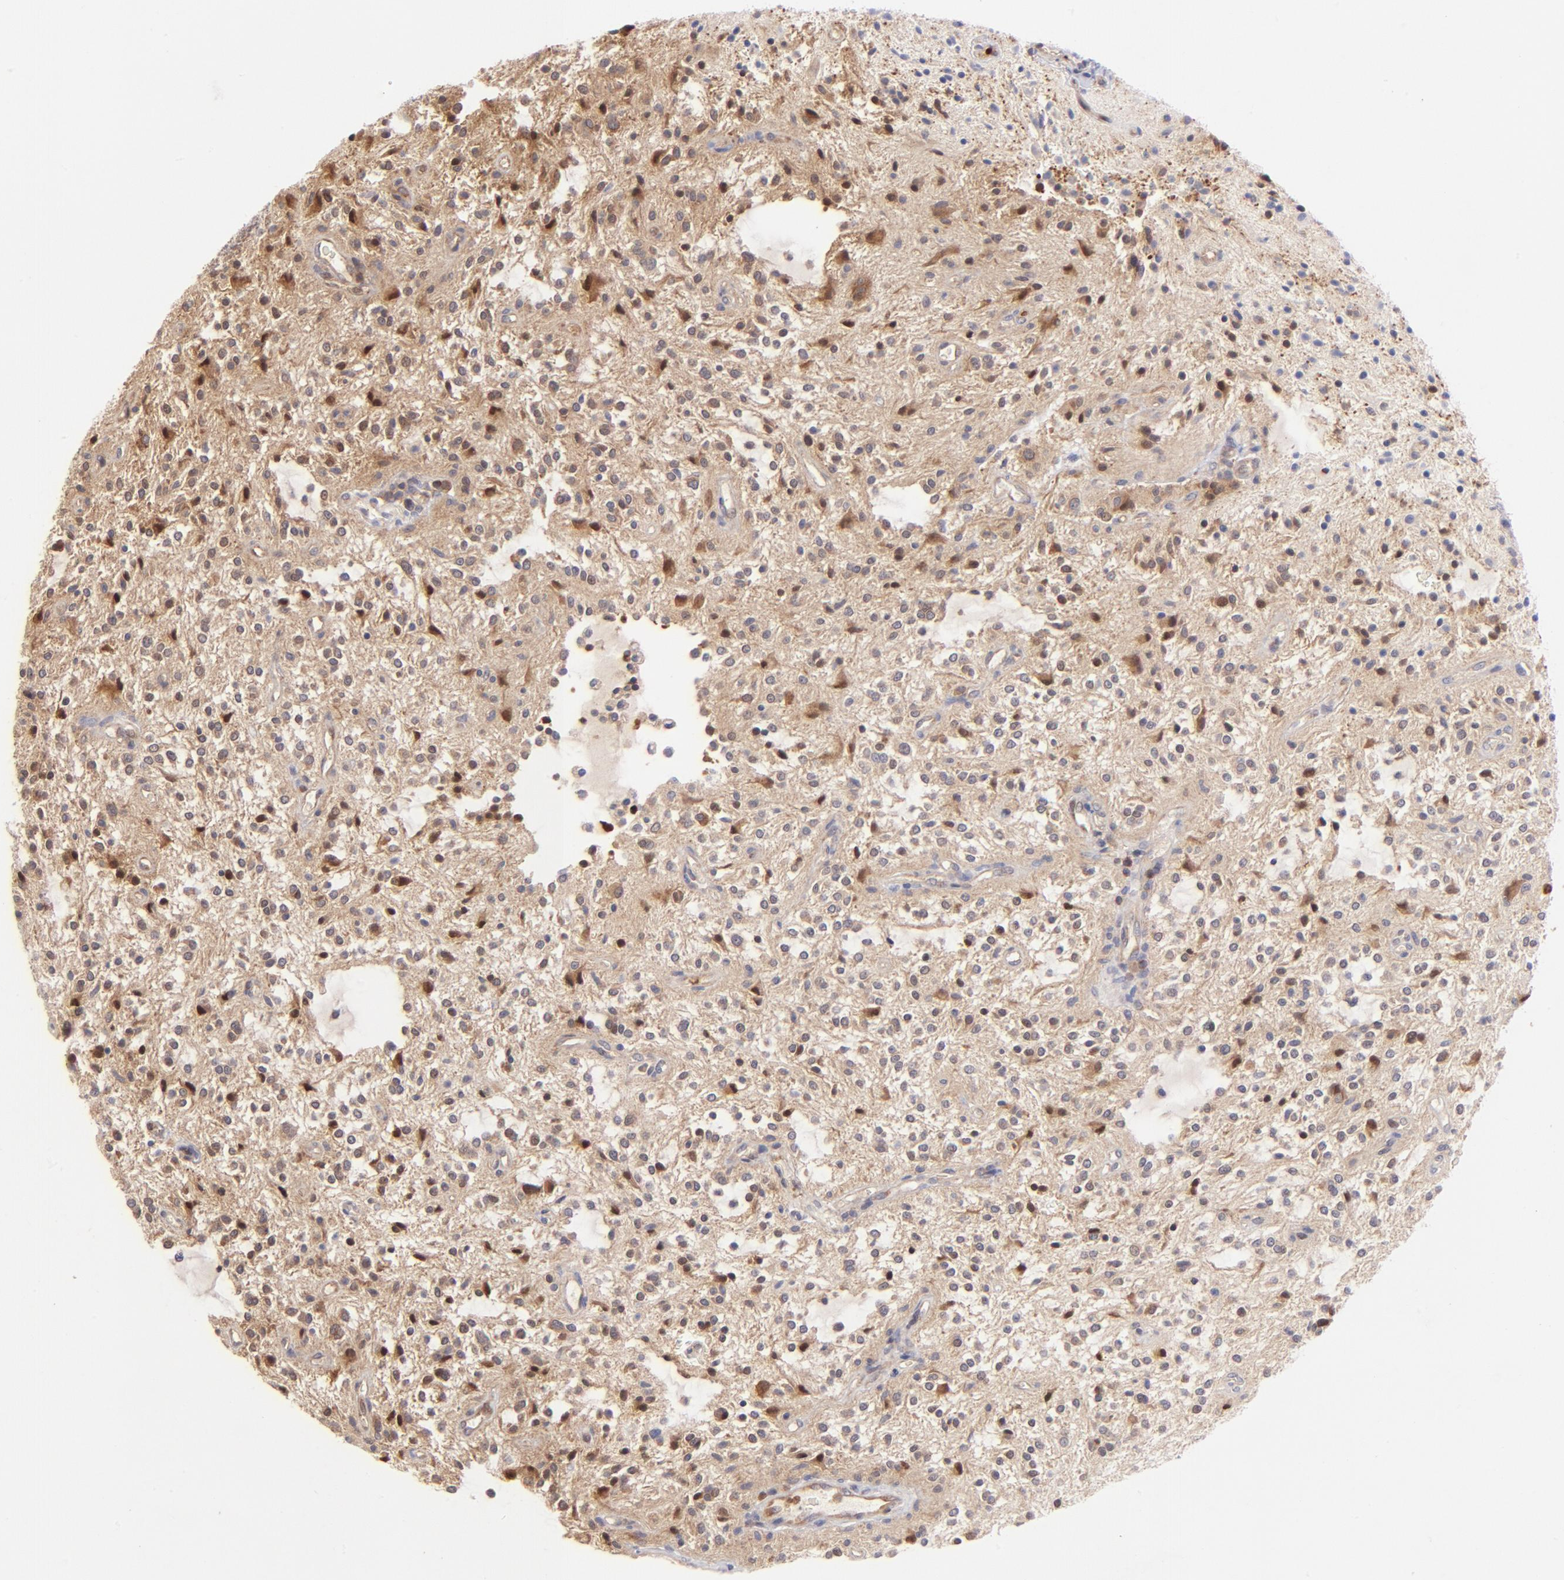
{"staining": {"intensity": "moderate", "quantity": "25%-75%", "location": "cytoplasmic/membranous,nuclear"}, "tissue": "glioma", "cell_type": "Tumor cells", "image_type": "cancer", "snomed": [{"axis": "morphology", "description": "Glioma, malignant, NOS"}, {"axis": "topography", "description": "Cerebellum"}], "caption": "A medium amount of moderate cytoplasmic/membranous and nuclear staining is appreciated in approximately 25%-75% of tumor cells in malignant glioma tissue.", "gene": "YWHAB", "patient": {"sex": "female", "age": 10}}